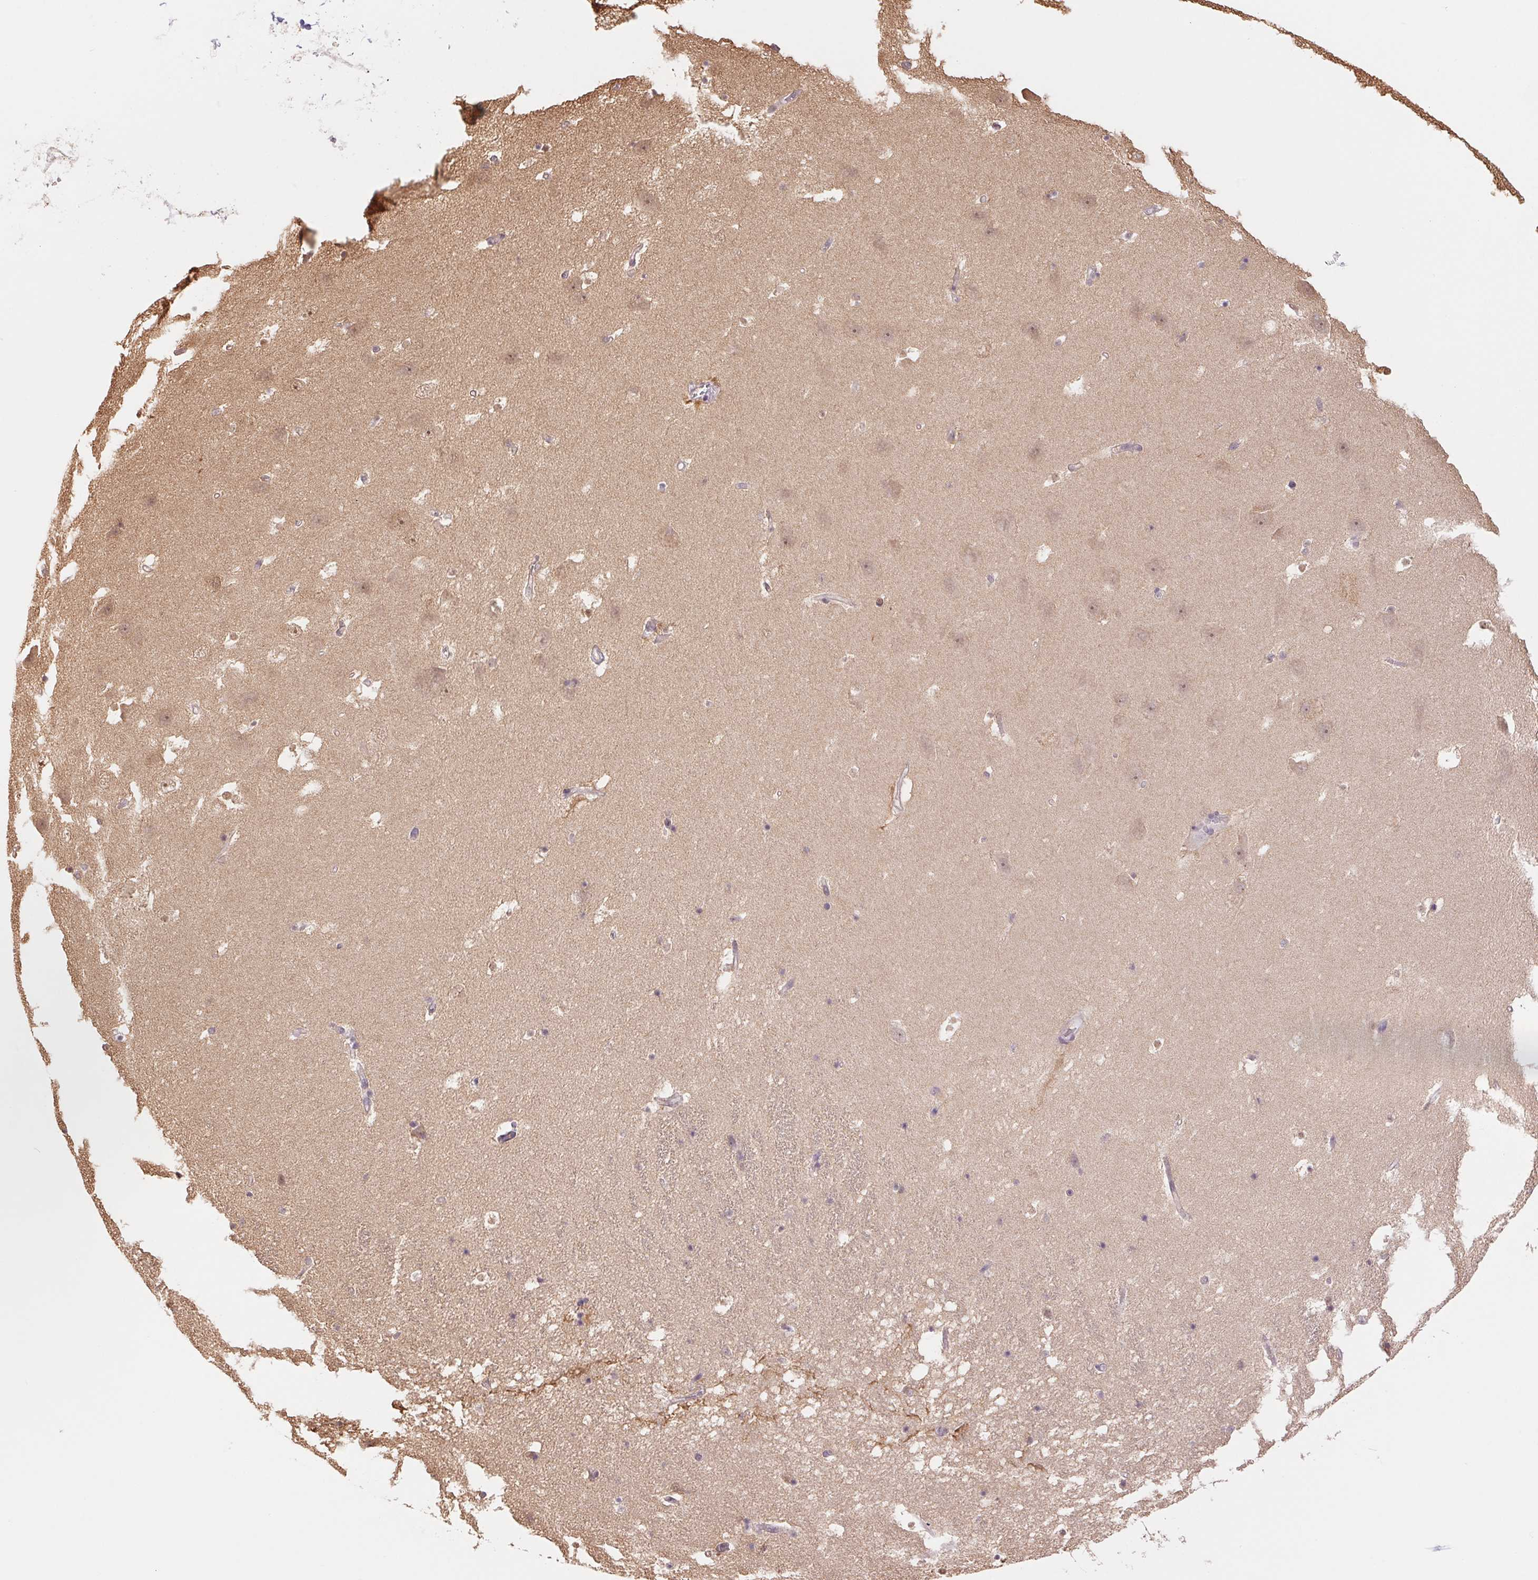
{"staining": {"intensity": "negative", "quantity": "none", "location": "none"}, "tissue": "hippocampus", "cell_type": "Glial cells", "image_type": "normal", "snomed": [{"axis": "morphology", "description": "Normal tissue, NOS"}, {"axis": "topography", "description": "Hippocampus"}], "caption": "Immunohistochemical staining of benign hippocampus exhibits no significant positivity in glial cells. Brightfield microscopy of immunohistochemistry stained with DAB (brown) and hematoxylin (blue), captured at high magnification.", "gene": "CDC123", "patient": {"sex": "male", "age": 58}}